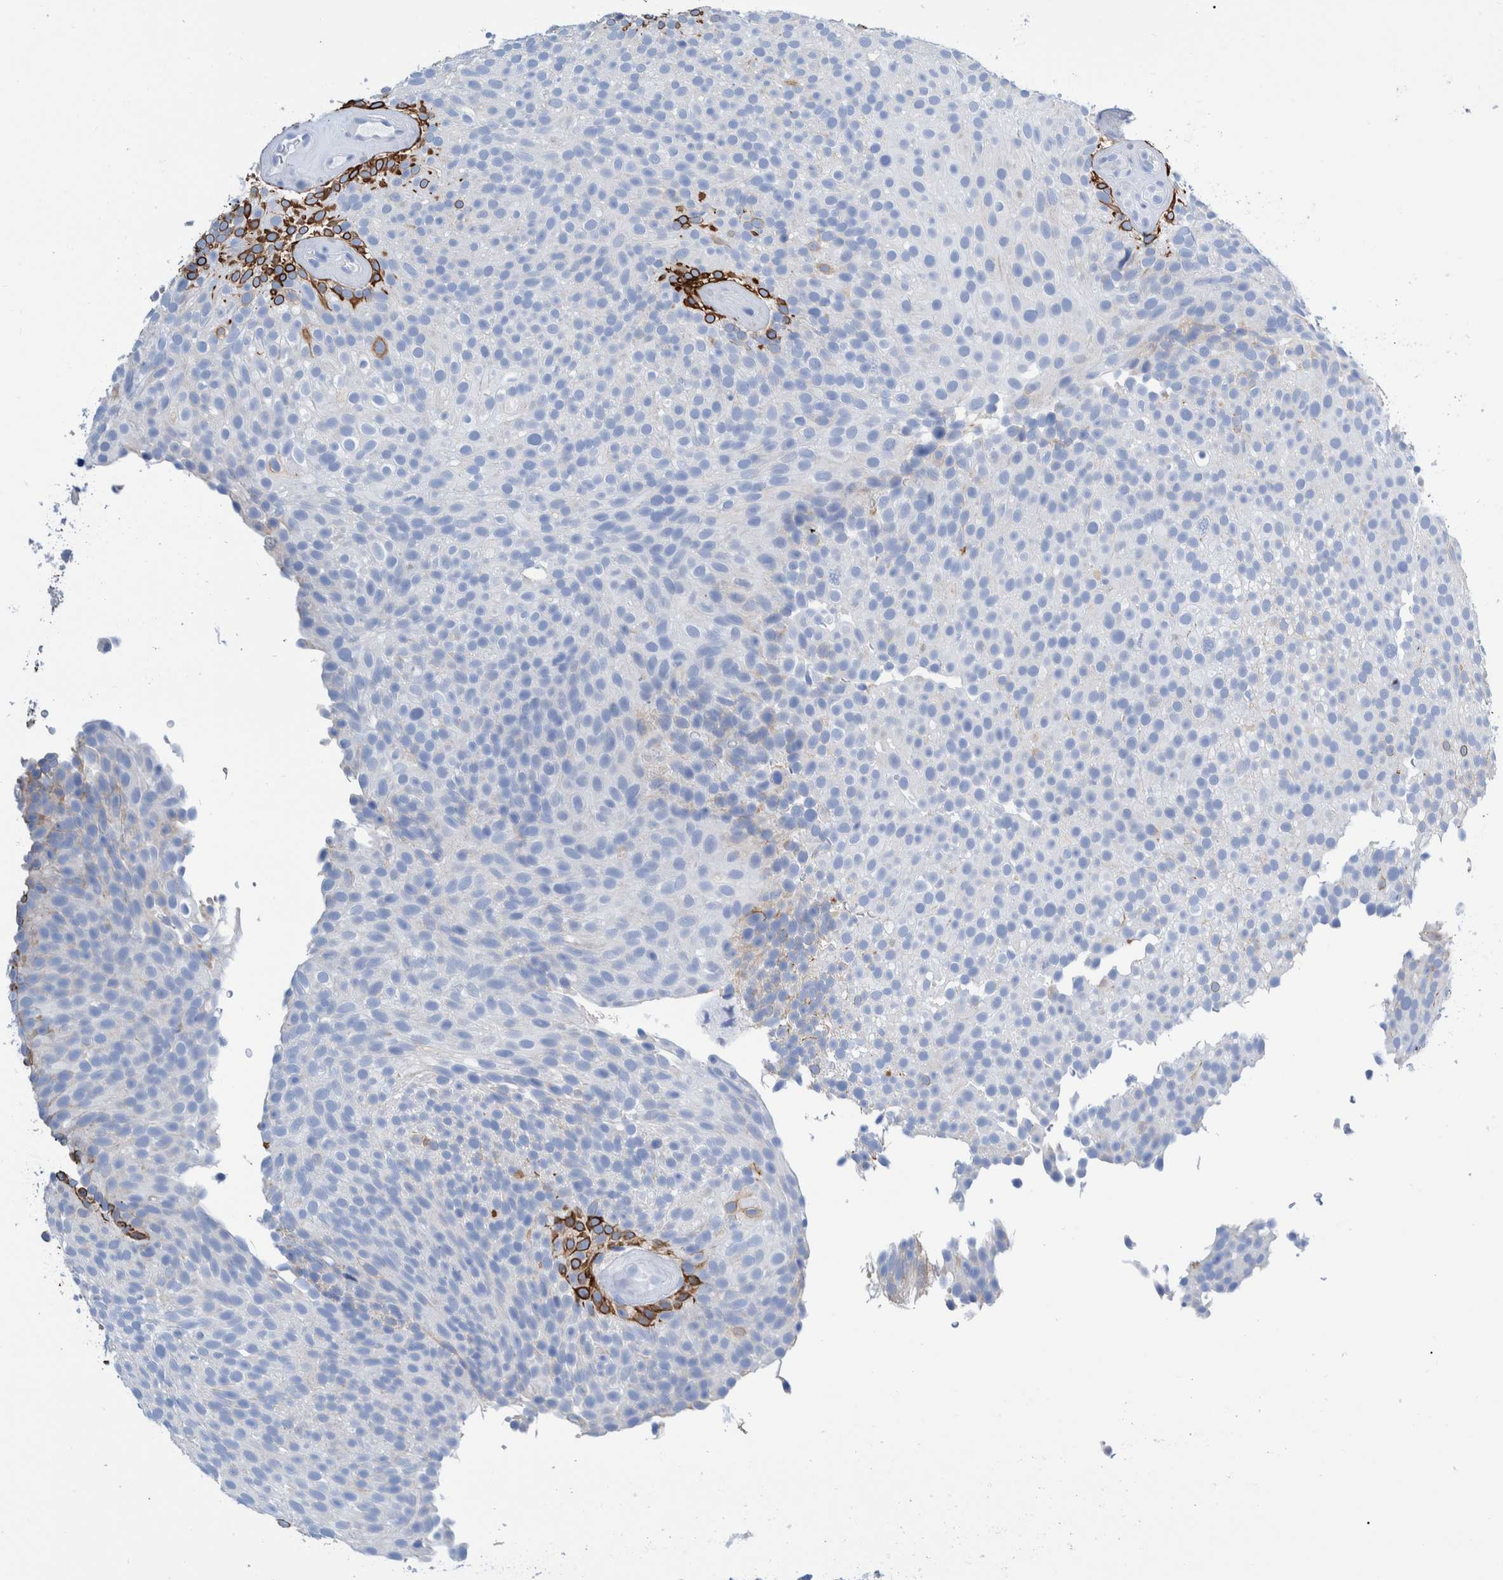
{"staining": {"intensity": "strong", "quantity": "<25%", "location": "cytoplasmic/membranous"}, "tissue": "urothelial cancer", "cell_type": "Tumor cells", "image_type": "cancer", "snomed": [{"axis": "morphology", "description": "Urothelial carcinoma, Low grade"}, {"axis": "topography", "description": "Urinary bladder"}], "caption": "Strong cytoplasmic/membranous protein positivity is seen in approximately <25% of tumor cells in urothelial cancer.", "gene": "KRT14", "patient": {"sex": "male", "age": 78}}